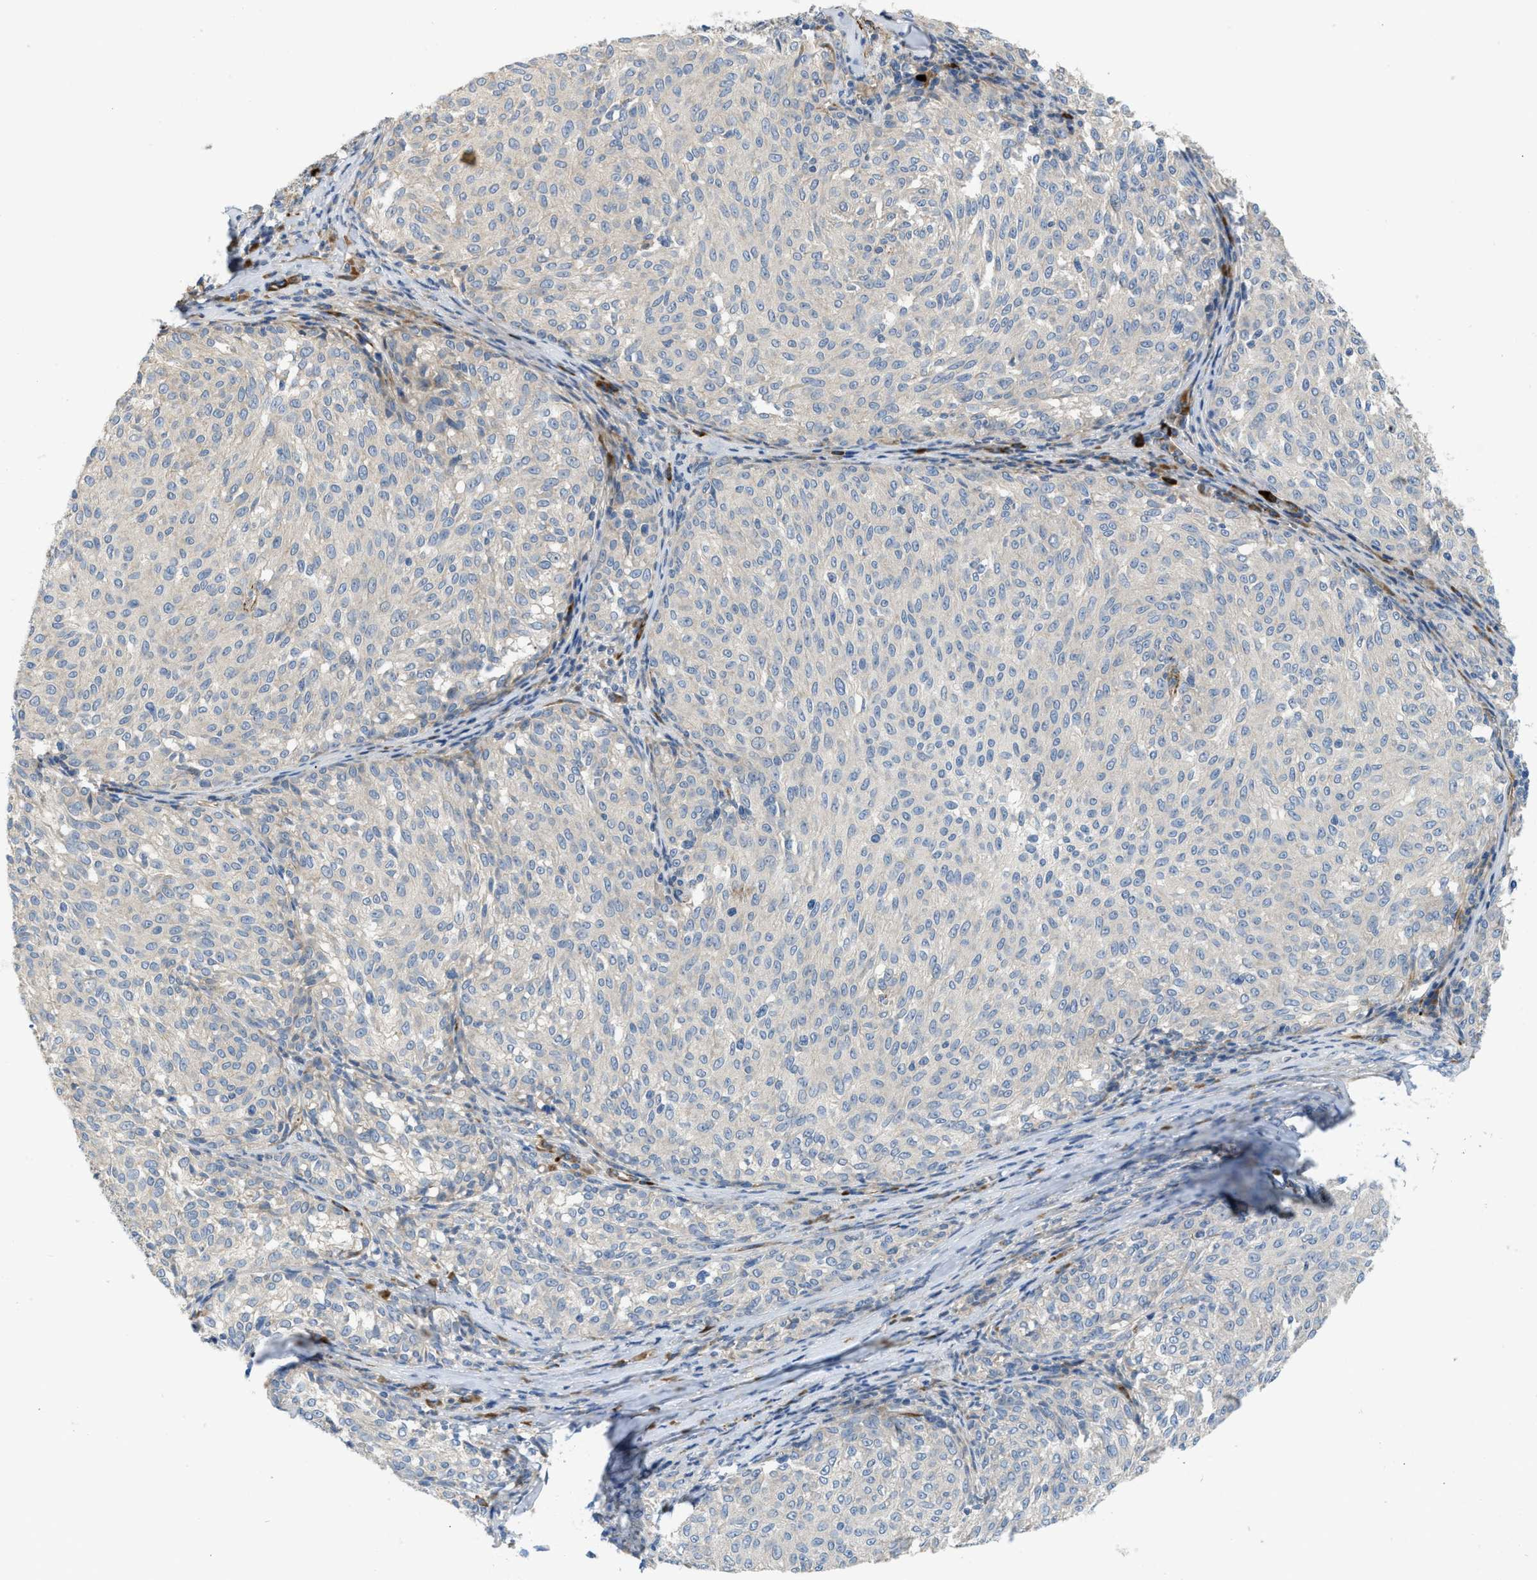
{"staining": {"intensity": "moderate", "quantity": "<25%", "location": "cytoplasmic/membranous"}, "tissue": "melanoma", "cell_type": "Tumor cells", "image_type": "cancer", "snomed": [{"axis": "morphology", "description": "Malignant melanoma, NOS"}, {"axis": "topography", "description": "Skin"}], "caption": "Brown immunohistochemical staining in malignant melanoma demonstrates moderate cytoplasmic/membranous positivity in approximately <25% of tumor cells.", "gene": "BMPR1A", "patient": {"sex": "female", "age": 72}}